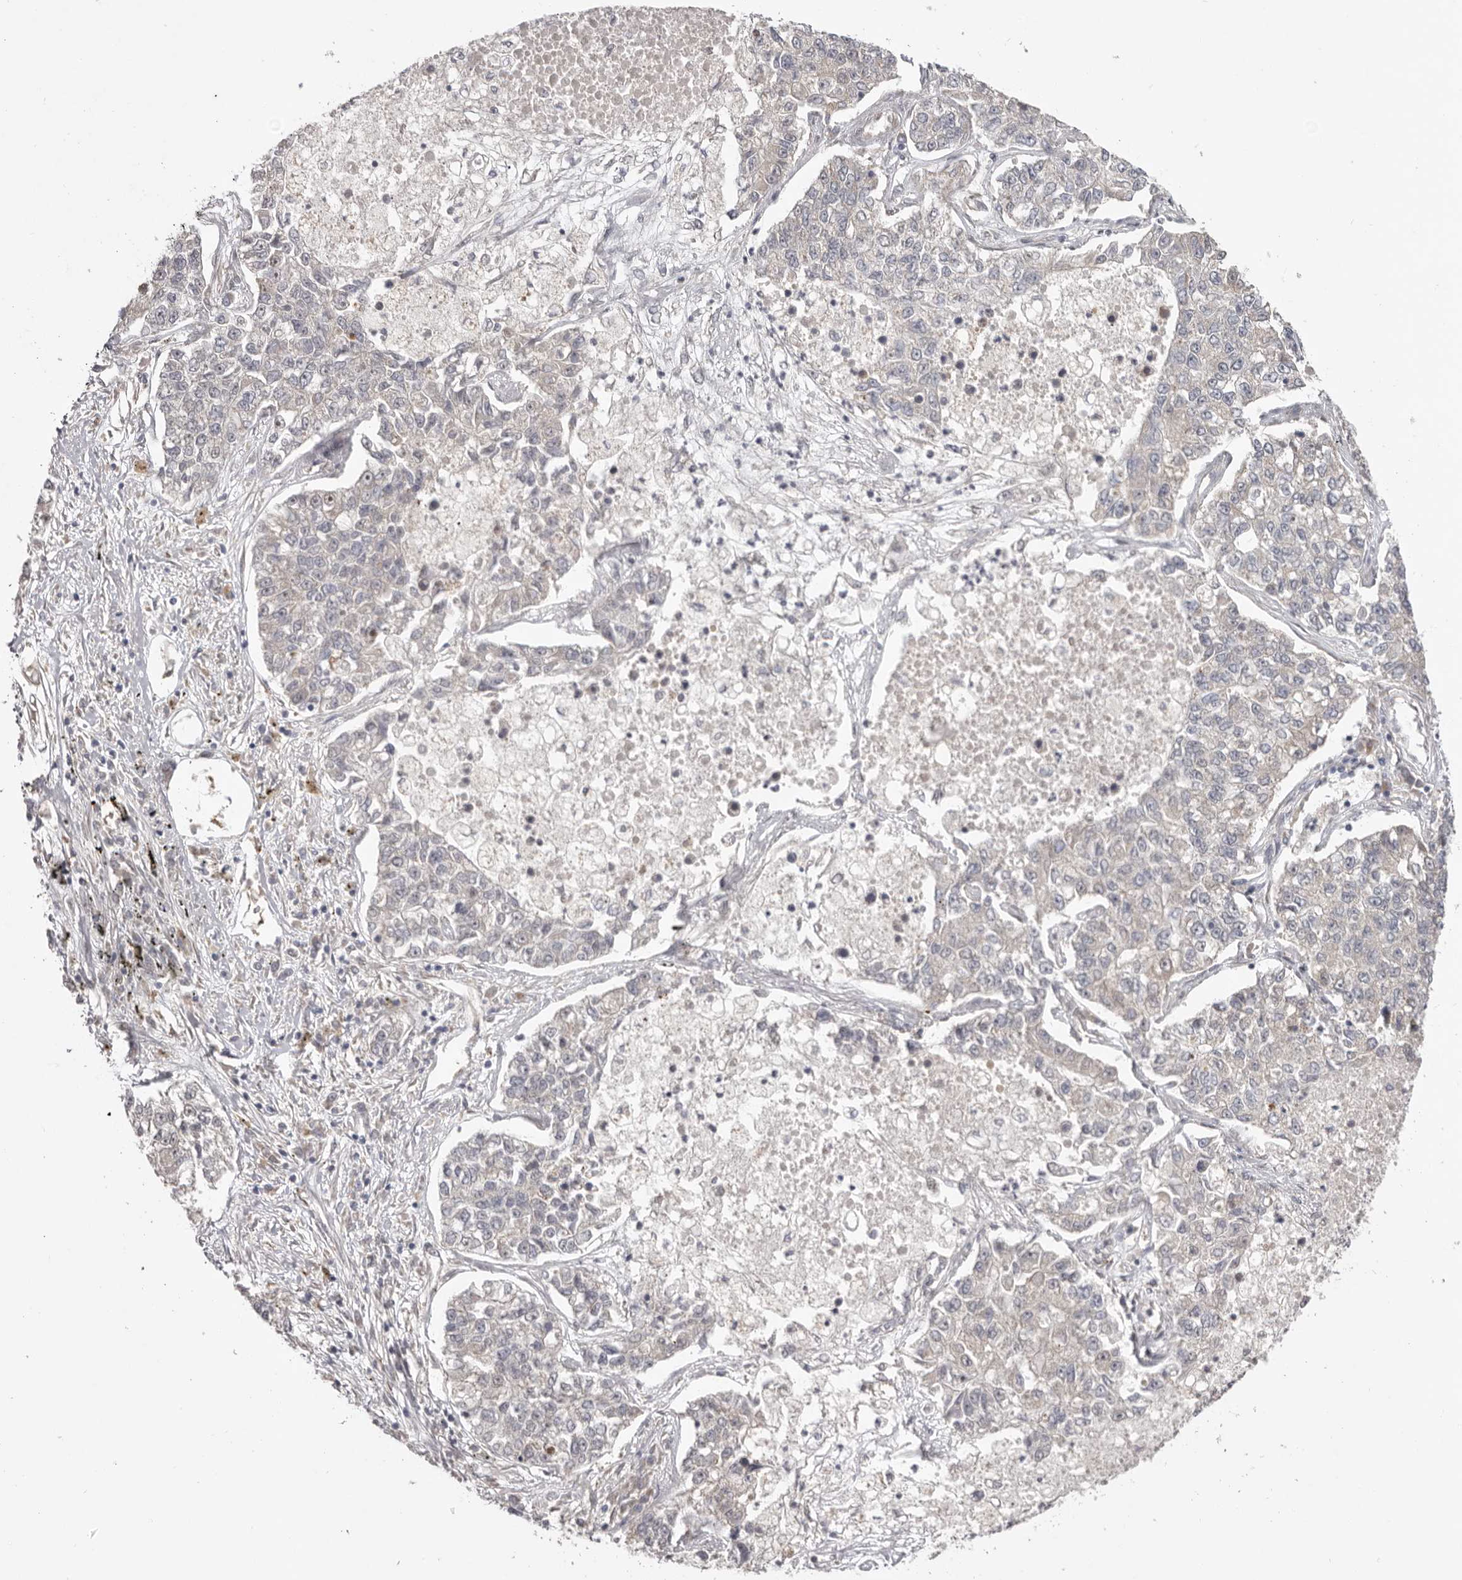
{"staining": {"intensity": "negative", "quantity": "none", "location": "none"}, "tissue": "lung cancer", "cell_type": "Tumor cells", "image_type": "cancer", "snomed": [{"axis": "morphology", "description": "Adenocarcinoma, NOS"}, {"axis": "topography", "description": "Lung"}], "caption": "Human lung adenocarcinoma stained for a protein using immunohistochemistry (IHC) exhibits no positivity in tumor cells.", "gene": "NSUN4", "patient": {"sex": "male", "age": 49}}